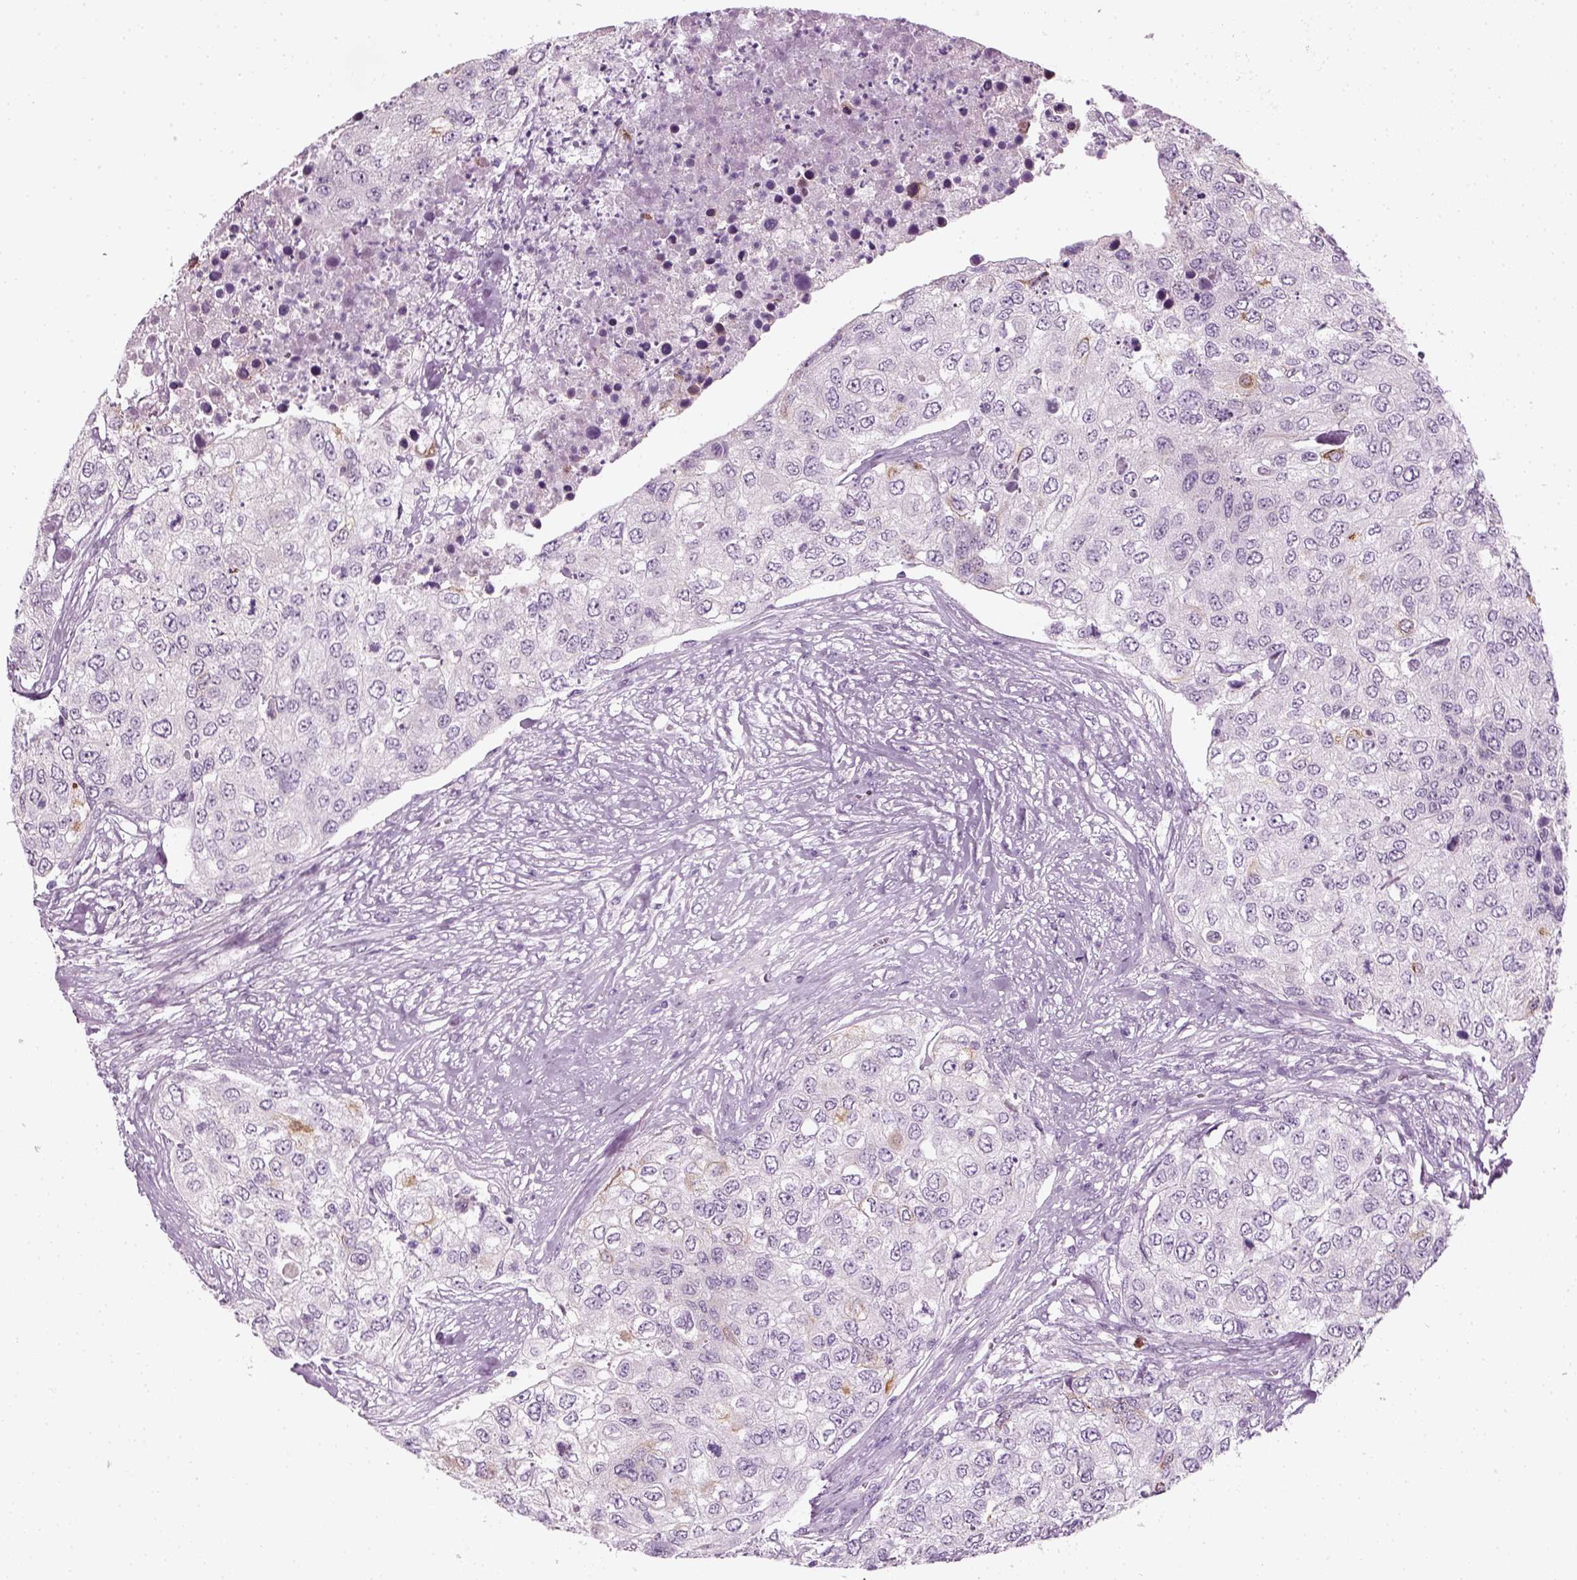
{"staining": {"intensity": "negative", "quantity": "none", "location": "none"}, "tissue": "urothelial cancer", "cell_type": "Tumor cells", "image_type": "cancer", "snomed": [{"axis": "morphology", "description": "Urothelial carcinoma, High grade"}, {"axis": "topography", "description": "Urinary bladder"}], "caption": "Human urothelial cancer stained for a protein using immunohistochemistry demonstrates no expression in tumor cells.", "gene": "KRT75", "patient": {"sex": "female", "age": 78}}